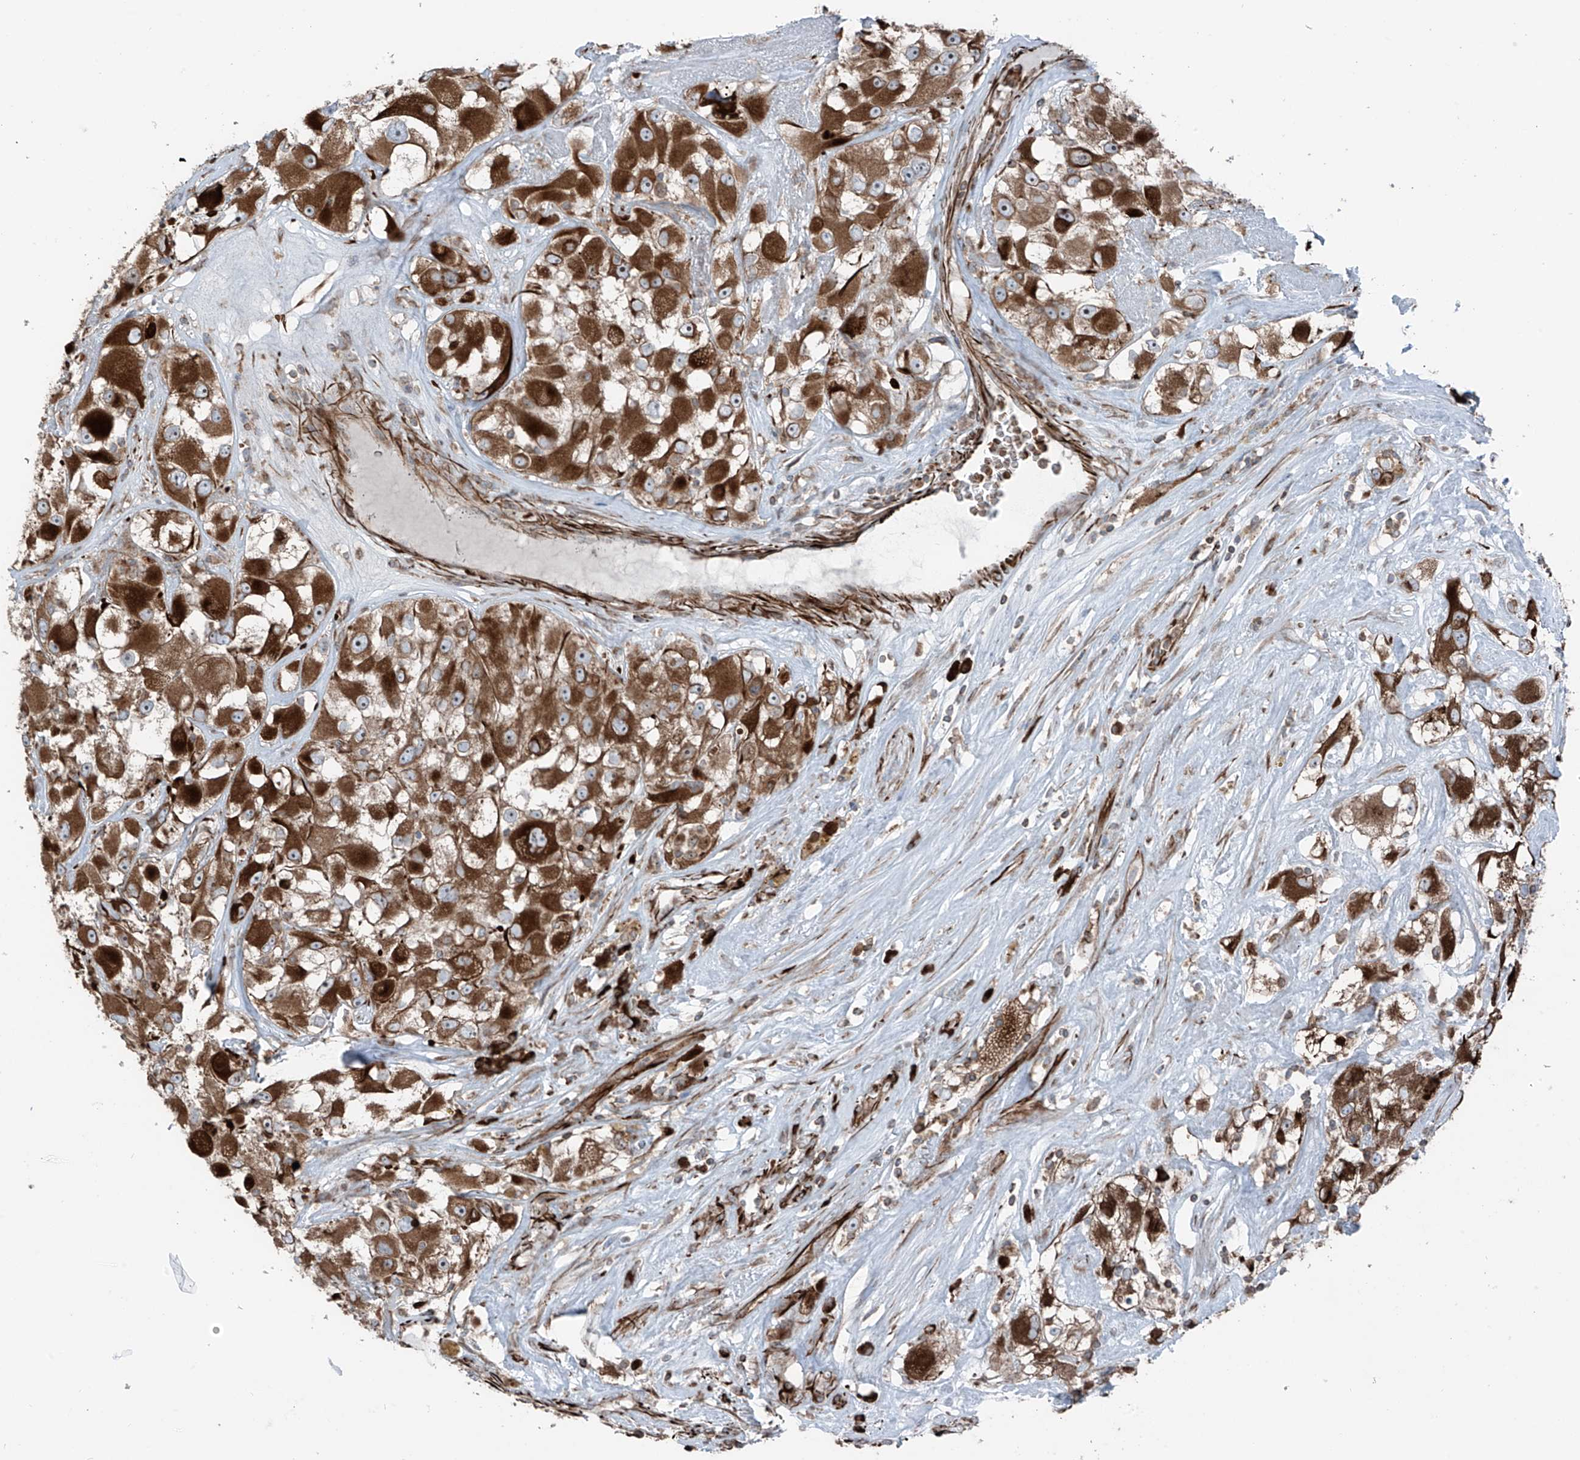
{"staining": {"intensity": "strong", "quantity": ">75%", "location": "cytoplasmic/membranous"}, "tissue": "renal cancer", "cell_type": "Tumor cells", "image_type": "cancer", "snomed": [{"axis": "morphology", "description": "Adenocarcinoma, NOS"}, {"axis": "topography", "description": "Kidney"}], "caption": "Adenocarcinoma (renal) stained with immunohistochemistry (IHC) reveals strong cytoplasmic/membranous expression in approximately >75% of tumor cells.", "gene": "ERLEC1", "patient": {"sex": "female", "age": 52}}